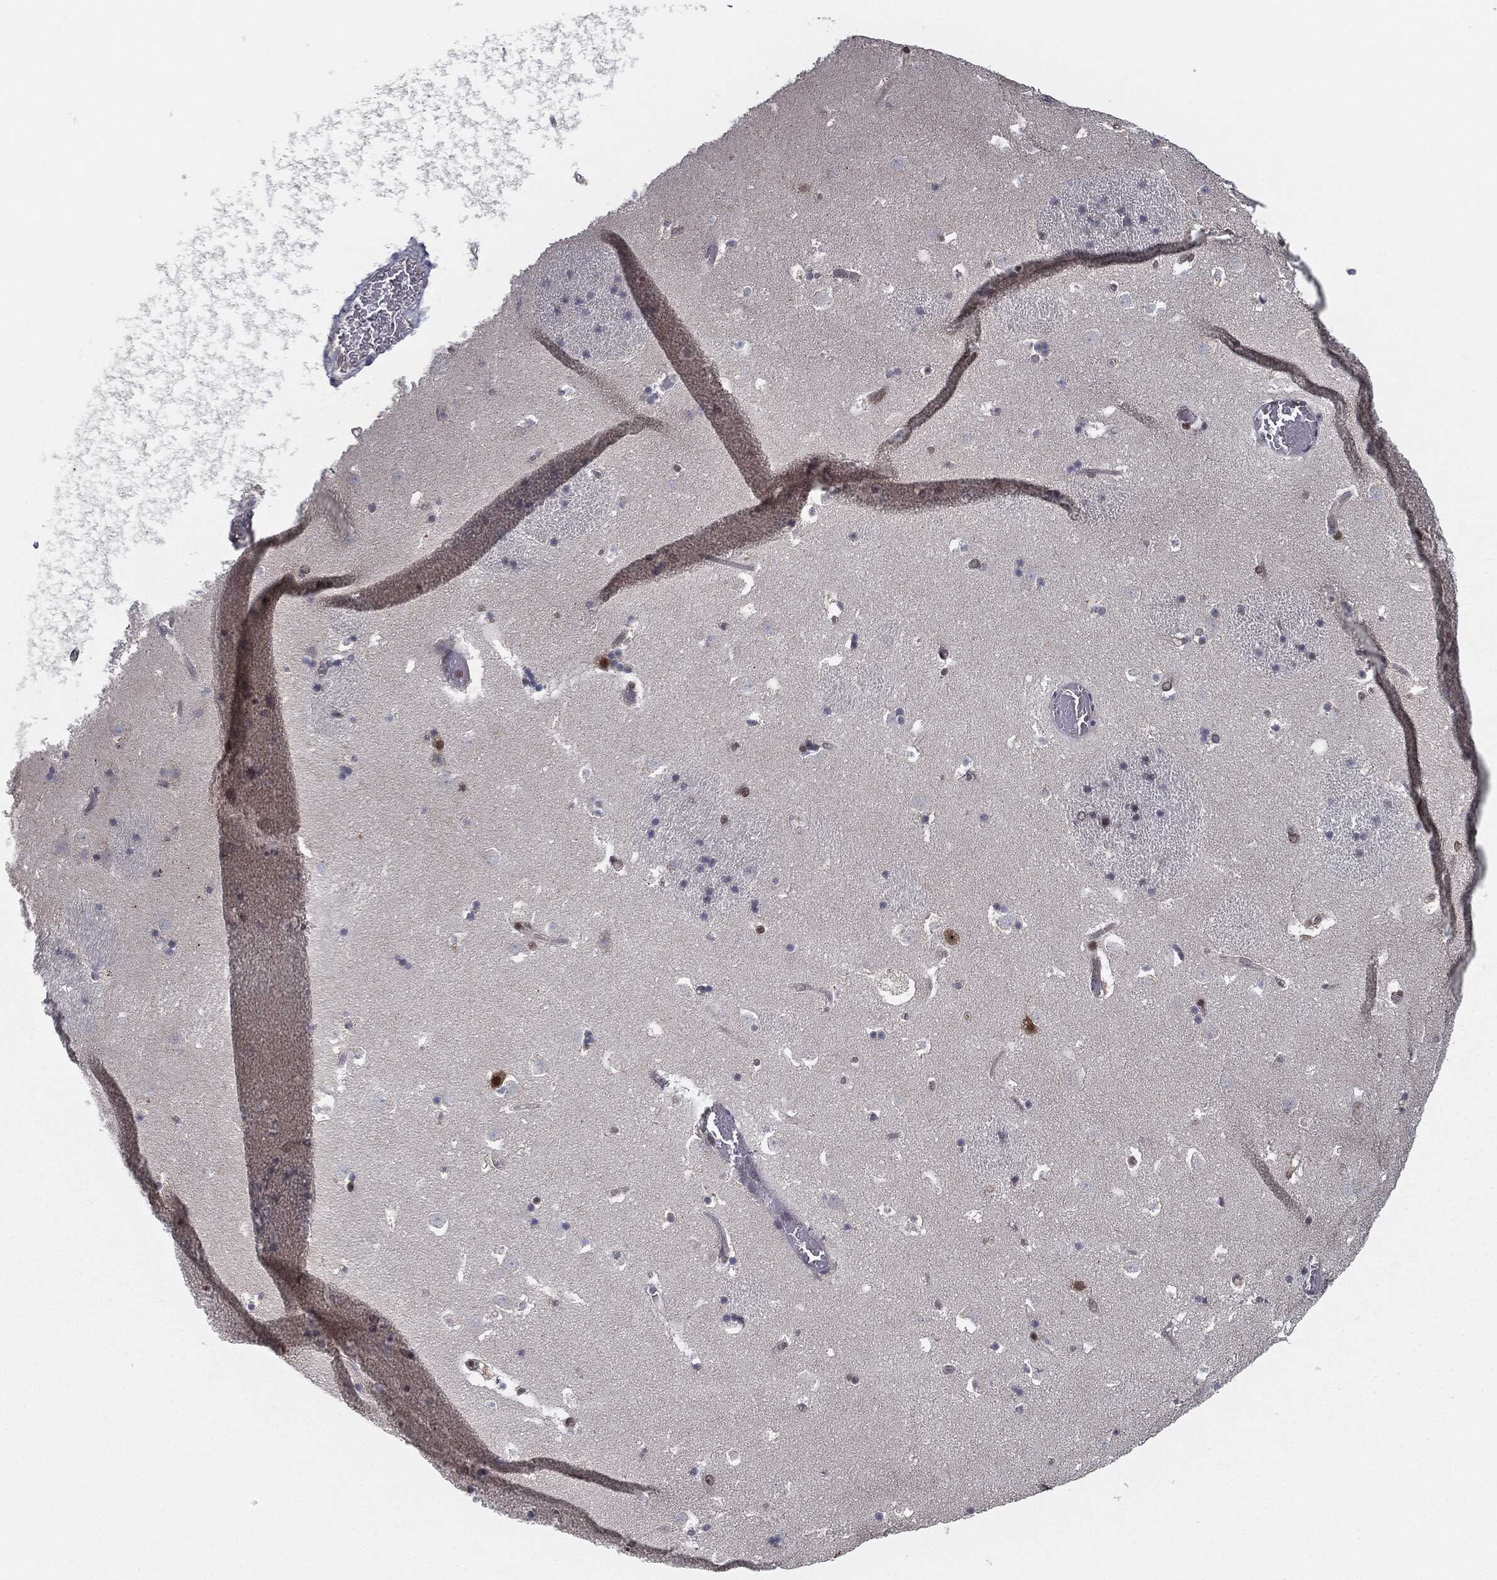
{"staining": {"intensity": "moderate", "quantity": "<25%", "location": "cytoplasmic/membranous,nuclear"}, "tissue": "caudate", "cell_type": "Glial cells", "image_type": "normal", "snomed": [{"axis": "morphology", "description": "Normal tissue, NOS"}, {"axis": "topography", "description": "Lateral ventricle wall"}], "caption": "IHC staining of normal caudate, which displays low levels of moderate cytoplasmic/membranous,nuclear positivity in approximately <25% of glial cells indicating moderate cytoplasmic/membranous,nuclear protein positivity. The staining was performed using DAB (brown) for protein detection and nuclei were counterstained in hematoxylin (blue).", "gene": "CHCHD2", "patient": {"sex": "female", "age": 42}}